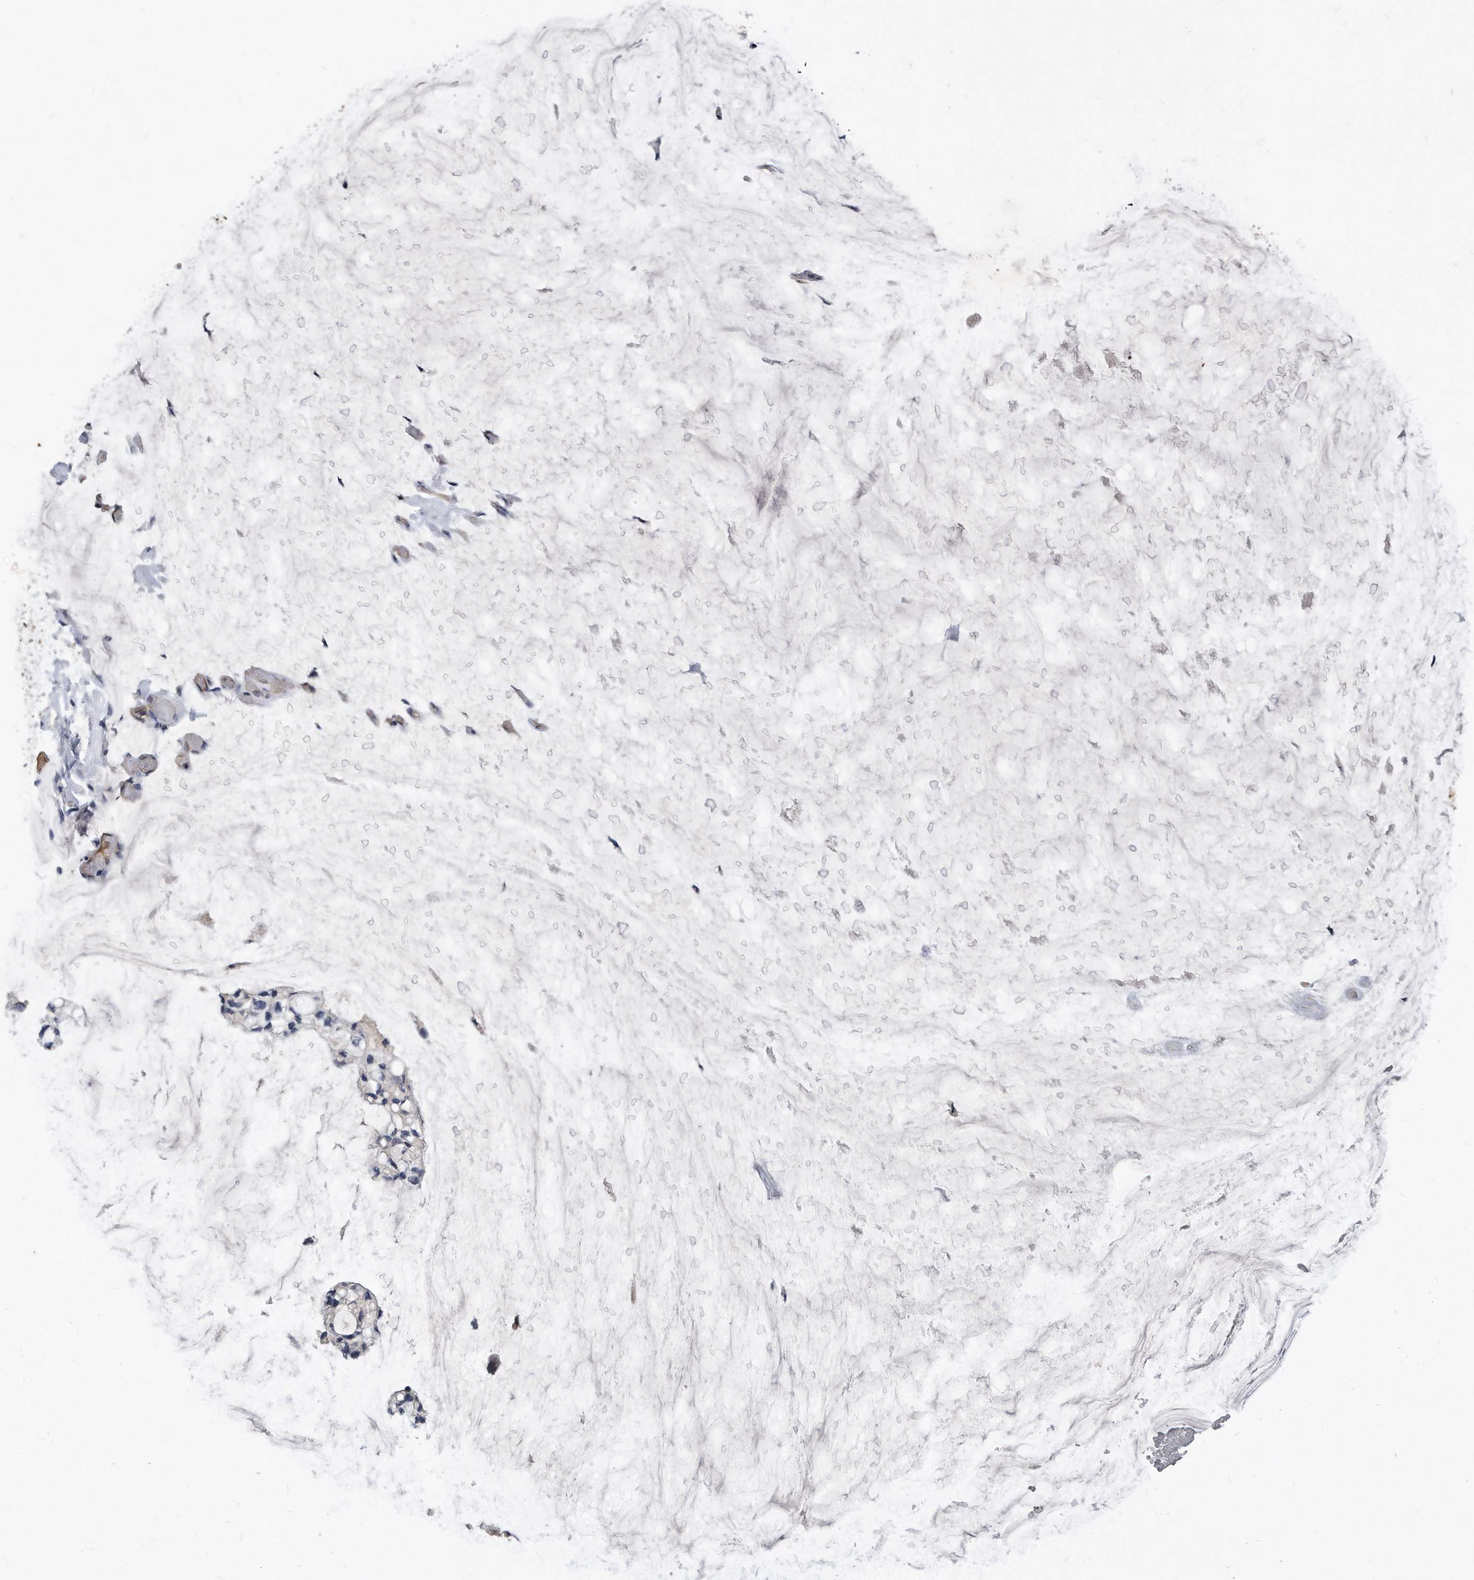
{"staining": {"intensity": "negative", "quantity": "none", "location": "none"}, "tissue": "ovarian cancer", "cell_type": "Tumor cells", "image_type": "cancer", "snomed": [{"axis": "morphology", "description": "Cystadenocarcinoma, mucinous, NOS"}, {"axis": "topography", "description": "Ovary"}], "caption": "Ovarian cancer (mucinous cystadenocarcinoma) was stained to show a protein in brown. There is no significant expression in tumor cells. (Immunohistochemistry (ihc), brightfield microscopy, high magnification).", "gene": "HOMER3", "patient": {"sex": "female", "age": 39}}